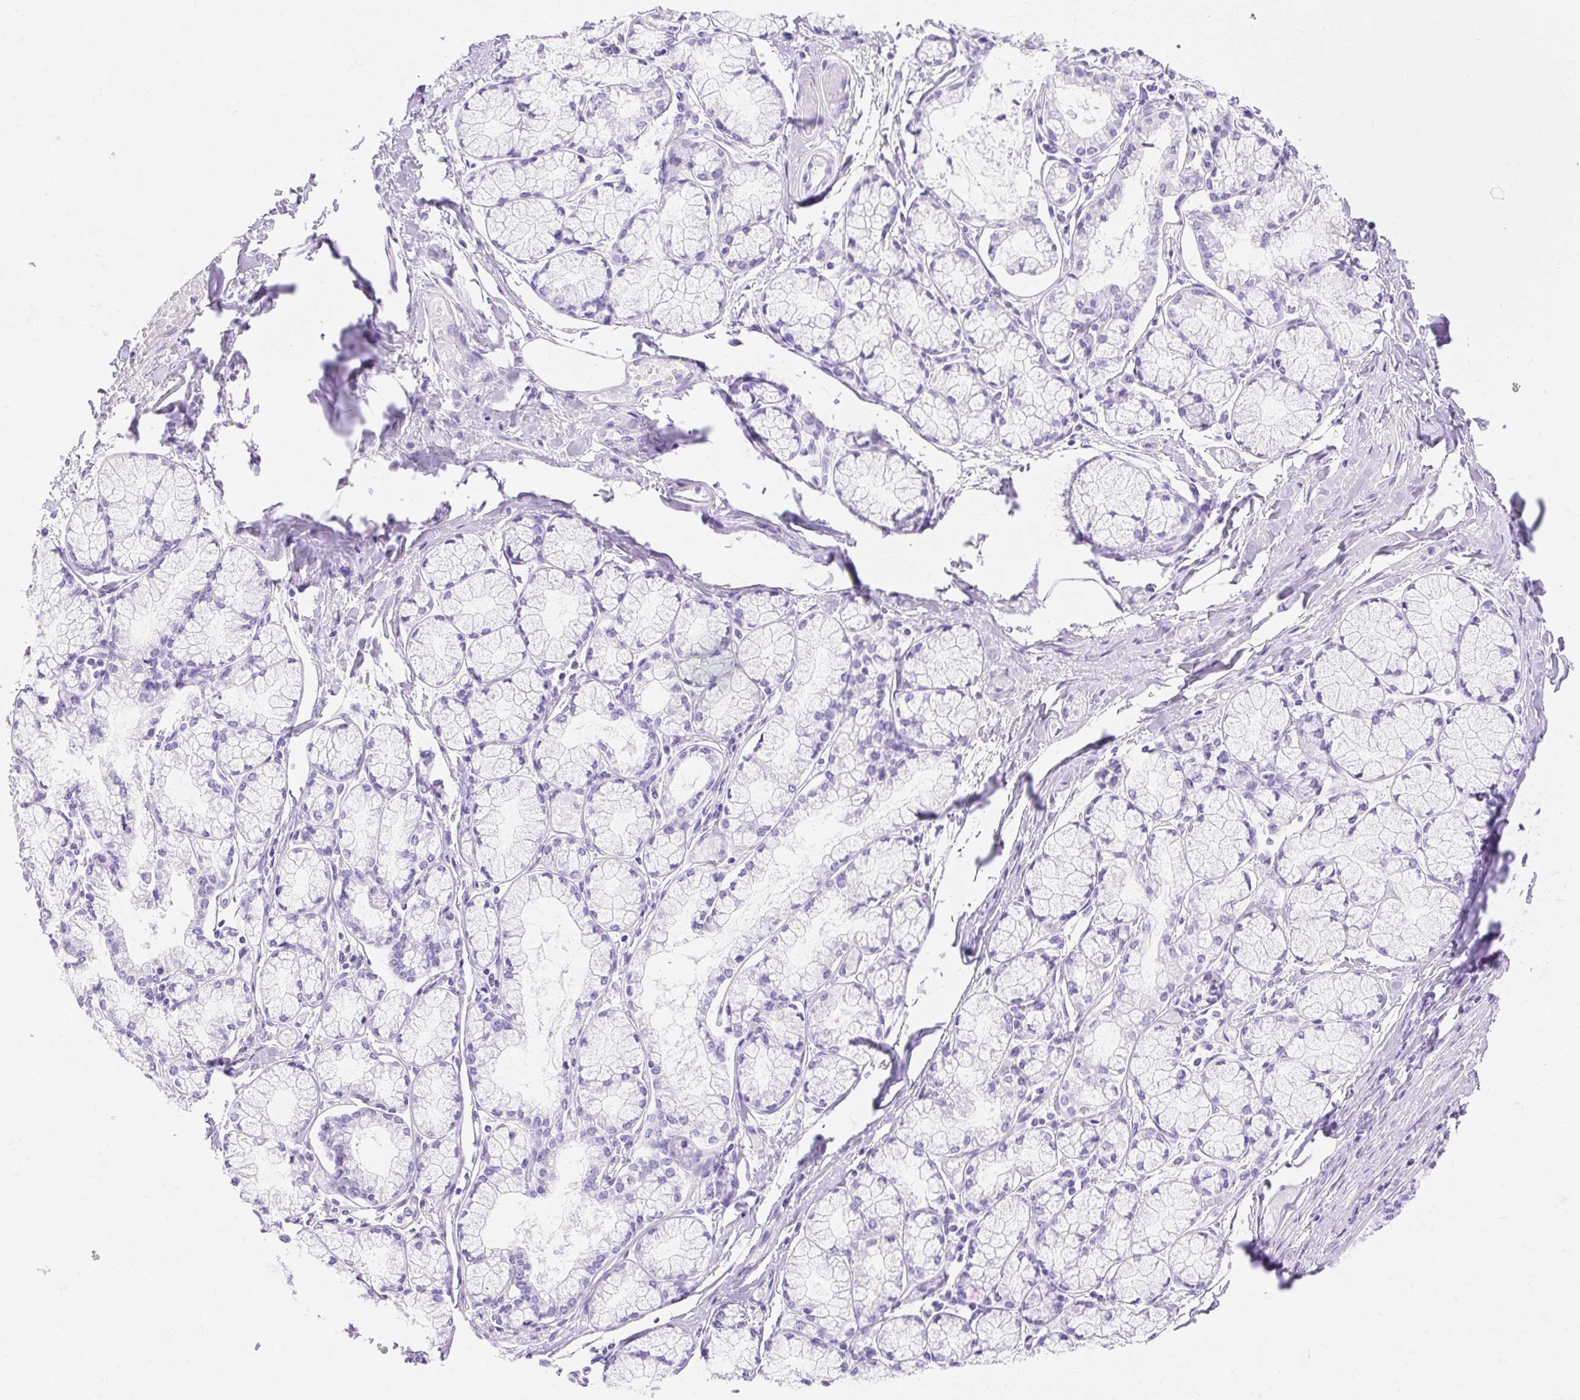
{"staining": {"intensity": "negative", "quantity": "none", "location": "none"}, "tissue": "pancreatic cancer", "cell_type": "Tumor cells", "image_type": "cancer", "snomed": [{"axis": "morphology", "description": "Adenocarcinoma, NOS"}, {"axis": "topography", "description": "Pancreas"}], "caption": "The immunohistochemistry photomicrograph has no significant staining in tumor cells of adenocarcinoma (pancreatic) tissue.", "gene": "MBP", "patient": {"sex": "female", "age": 50}}